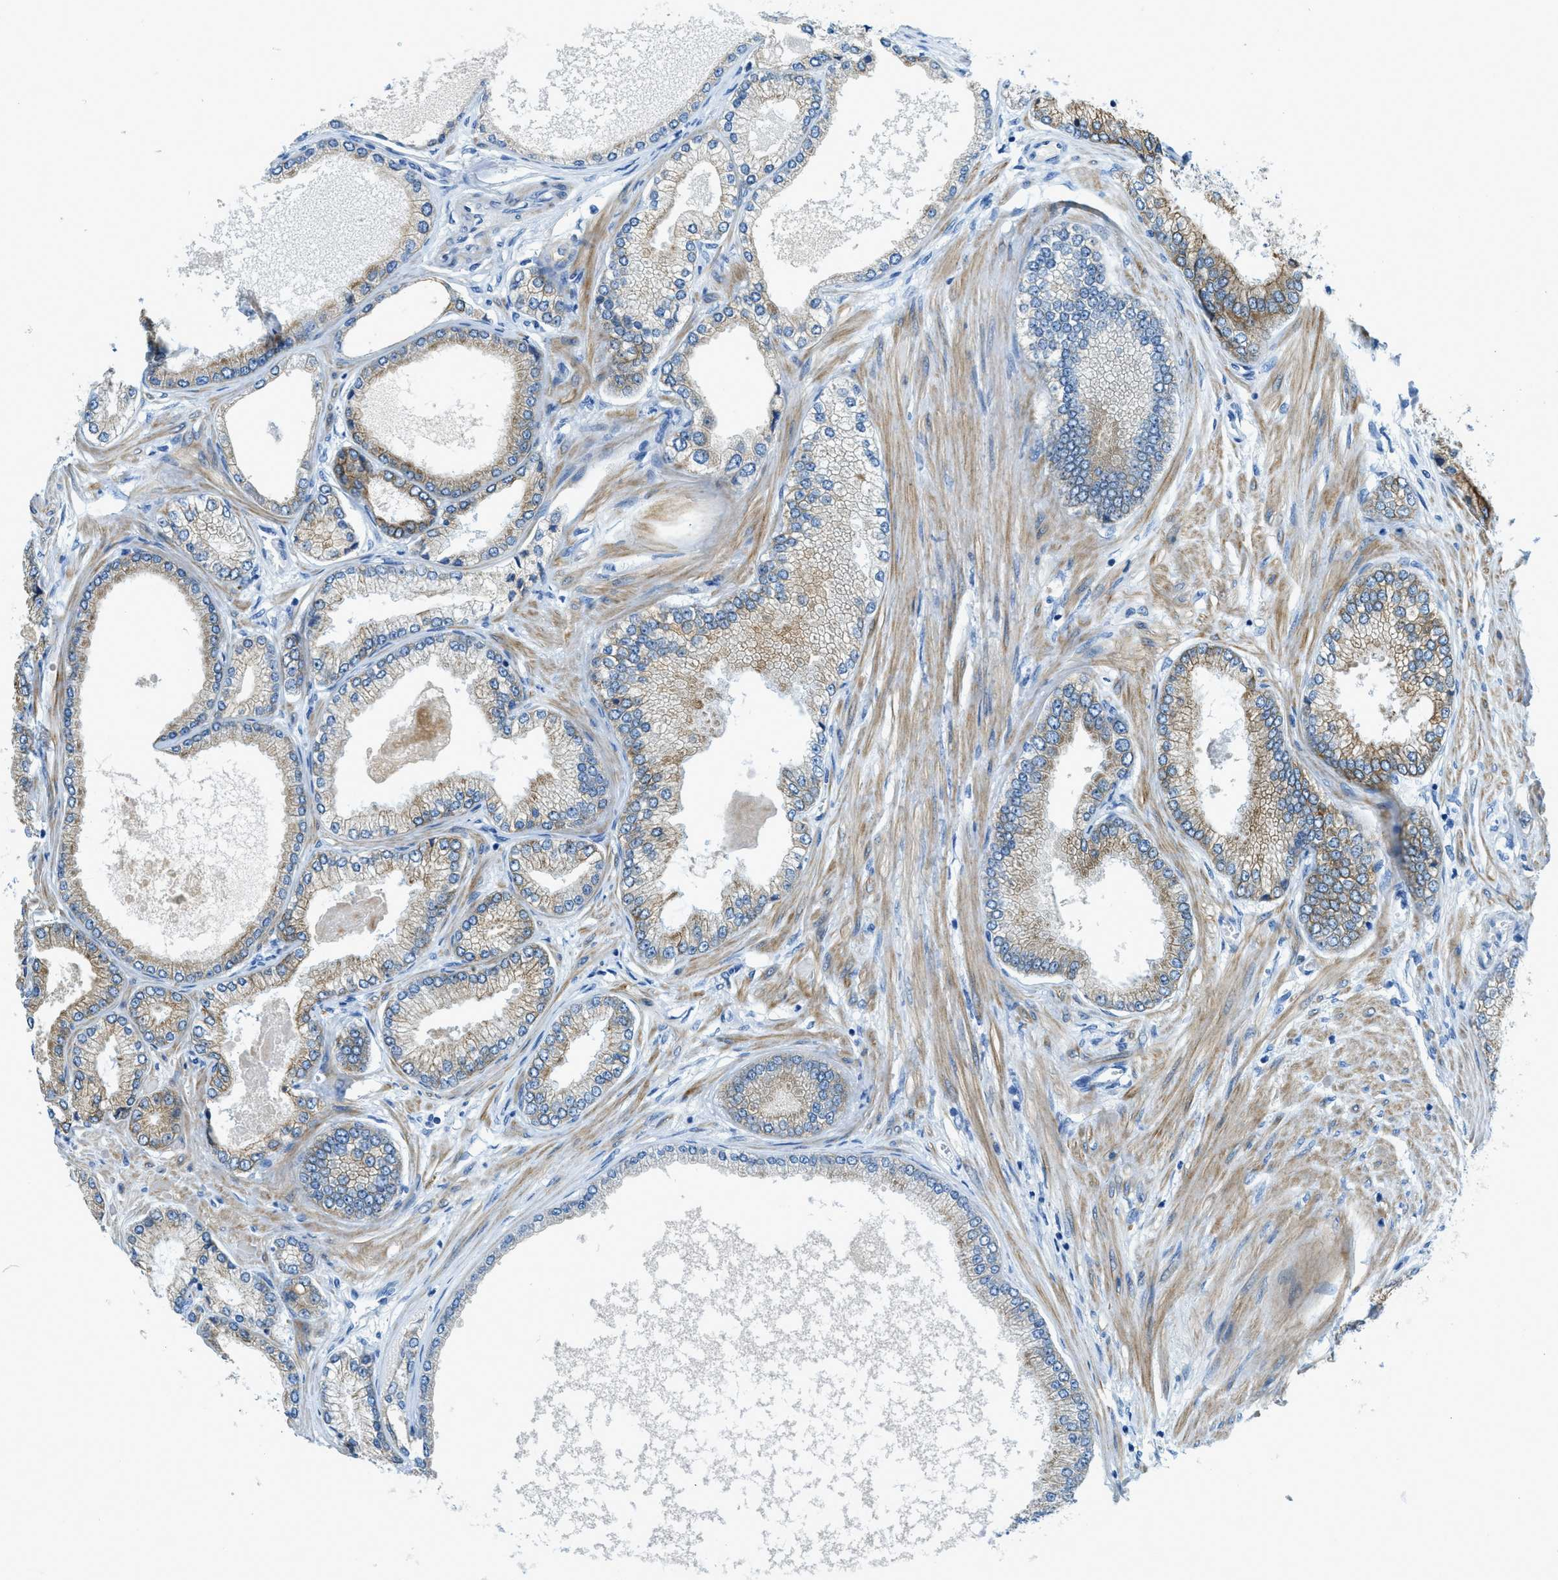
{"staining": {"intensity": "moderate", "quantity": ">75%", "location": "cytoplasmic/membranous"}, "tissue": "prostate cancer", "cell_type": "Tumor cells", "image_type": "cancer", "snomed": [{"axis": "morphology", "description": "Adenocarcinoma, High grade"}, {"axis": "topography", "description": "Prostate"}], "caption": "Approximately >75% of tumor cells in prostate adenocarcinoma (high-grade) reveal moderate cytoplasmic/membranous protein positivity as visualized by brown immunohistochemical staining.", "gene": "KLHL8", "patient": {"sex": "male", "age": 61}}